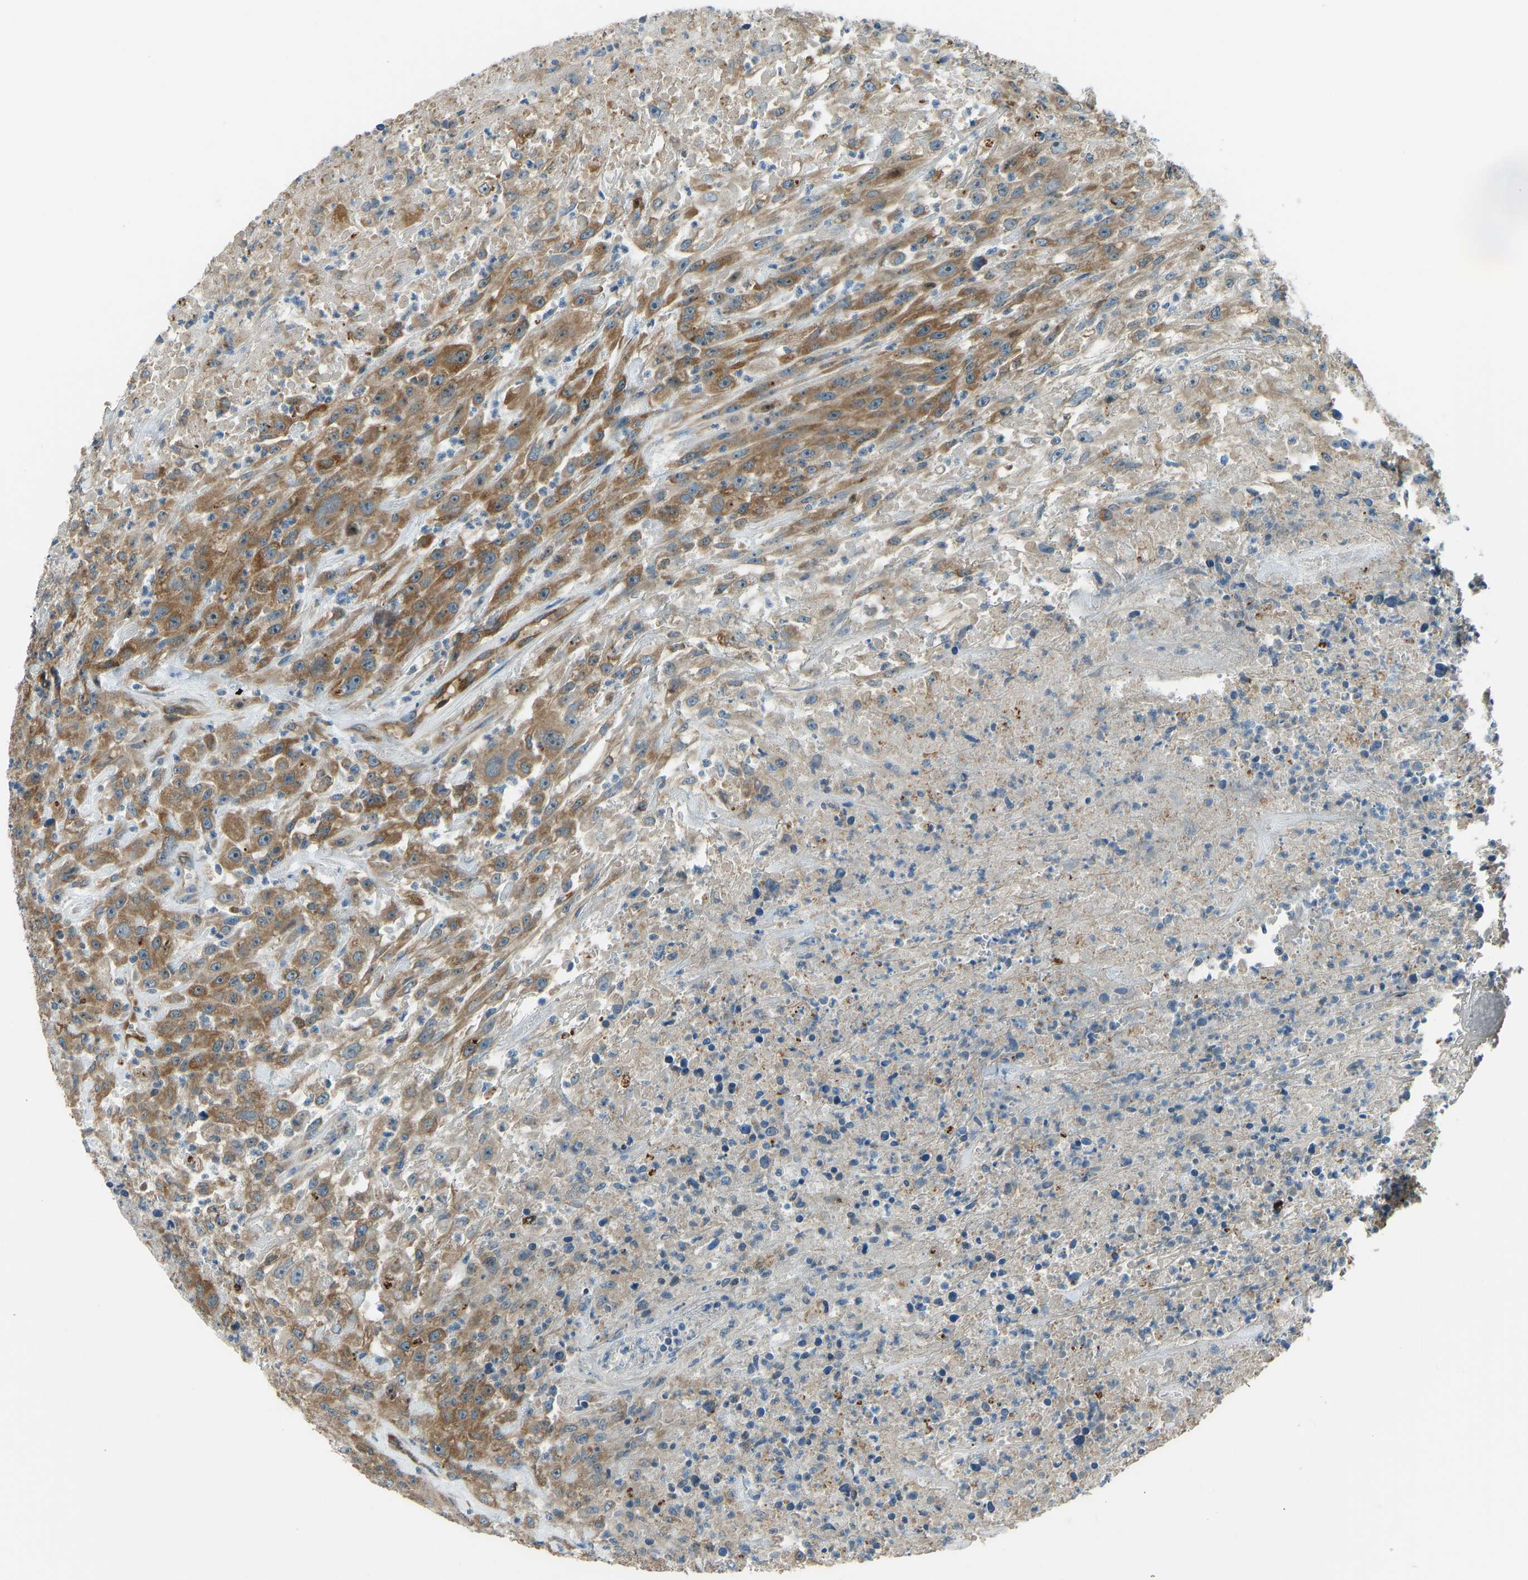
{"staining": {"intensity": "moderate", "quantity": ">75%", "location": "cytoplasmic/membranous"}, "tissue": "urothelial cancer", "cell_type": "Tumor cells", "image_type": "cancer", "snomed": [{"axis": "morphology", "description": "Urothelial carcinoma, High grade"}, {"axis": "topography", "description": "Urinary bladder"}], "caption": "Human high-grade urothelial carcinoma stained with a protein marker shows moderate staining in tumor cells.", "gene": "STAU2", "patient": {"sex": "male", "age": 46}}